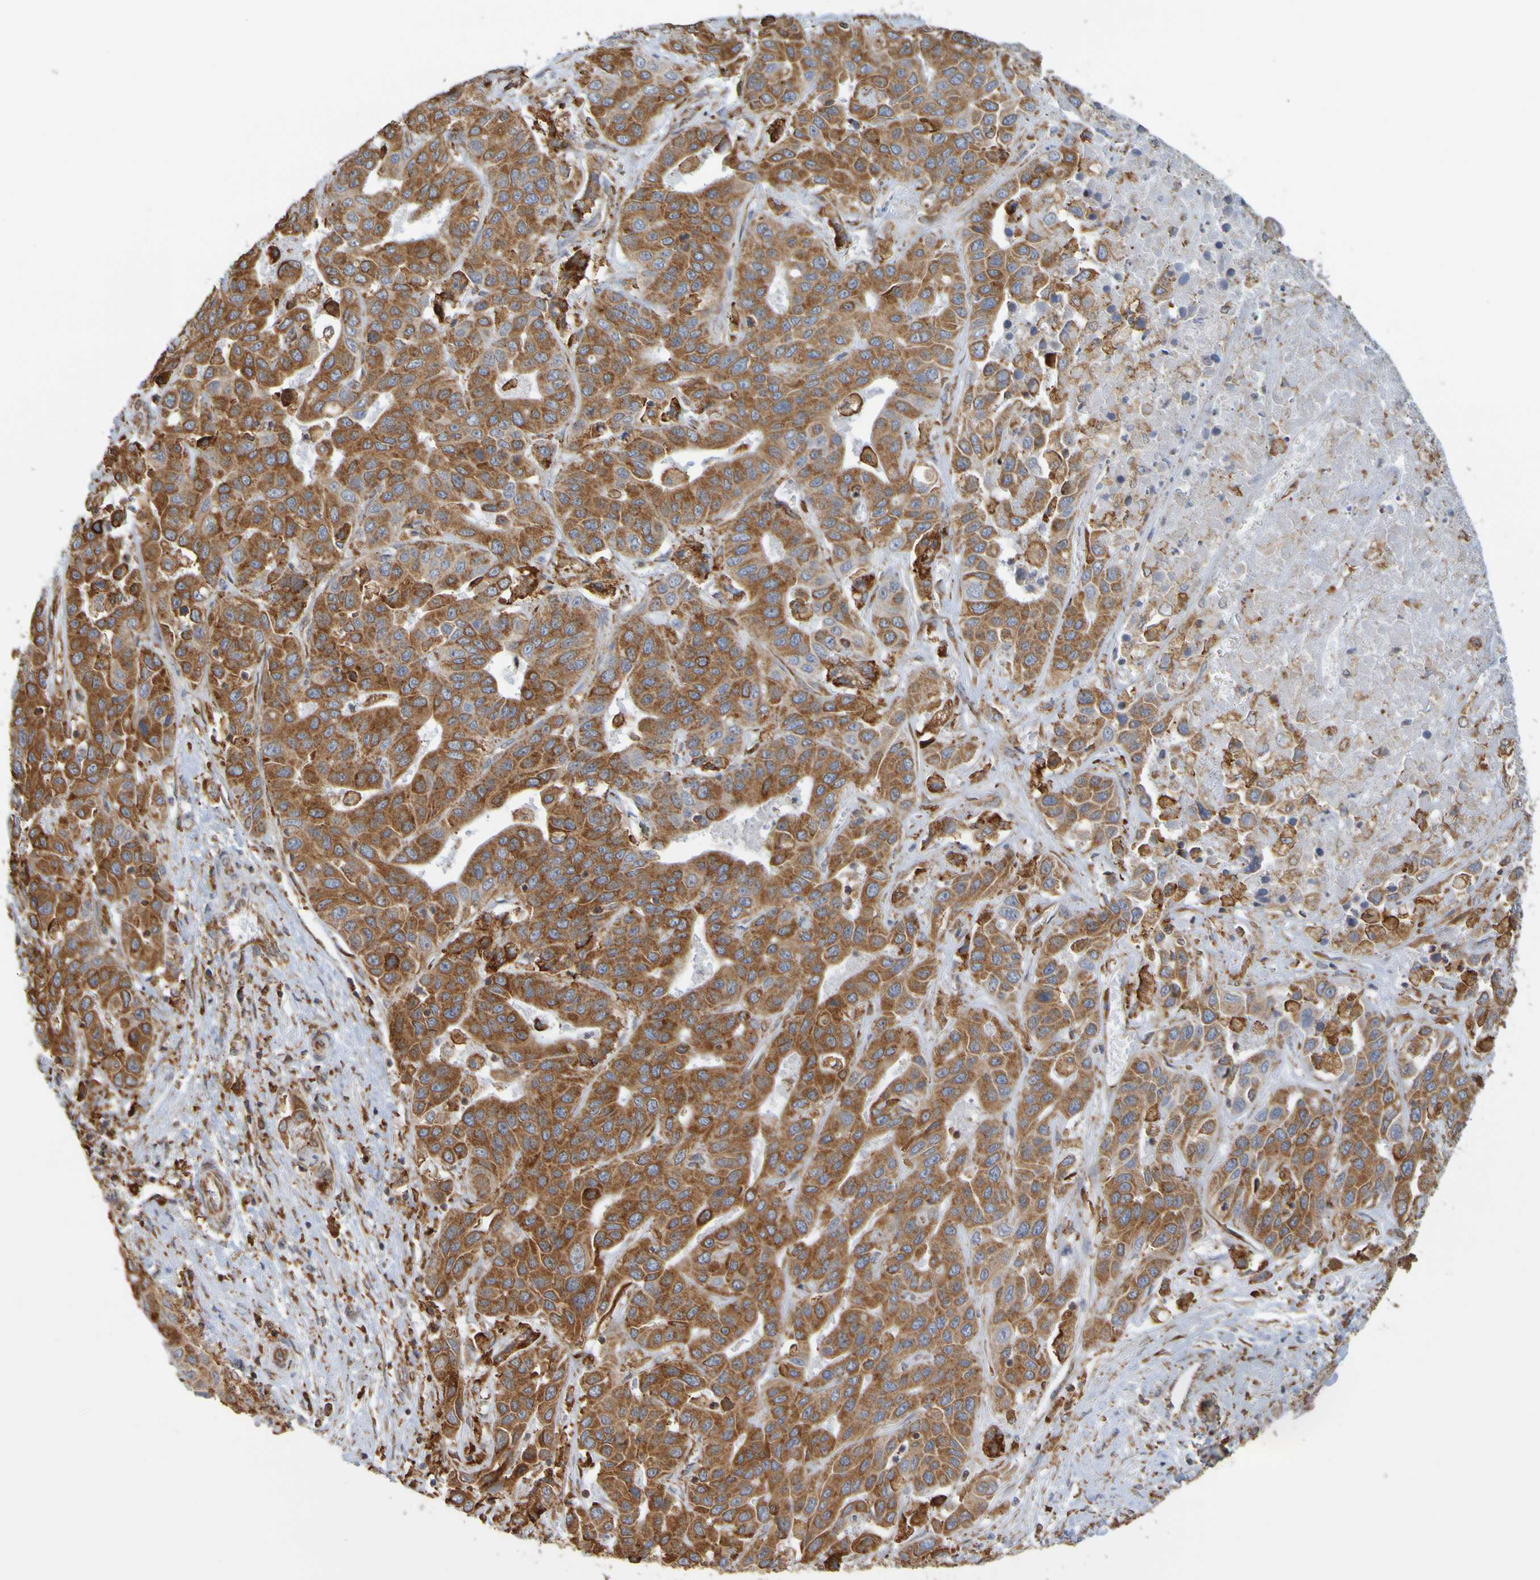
{"staining": {"intensity": "strong", "quantity": "25%-75%", "location": "cytoplasmic/membranous"}, "tissue": "liver cancer", "cell_type": "Tumor cells", "image_type": "cancer", "snomed": [{"axis": "morphology", "description": "Cholangiocarcinoma"}, {"axis": "topography", "description": "Liver"}], "caption": "A brown stain labels strong cytoplasmic/membranous expression of a protein in cholangiocarcinoma (liver) tumor cells.", "gene": "PDIA3", "patient": {"sex": "female", "age": 52}}